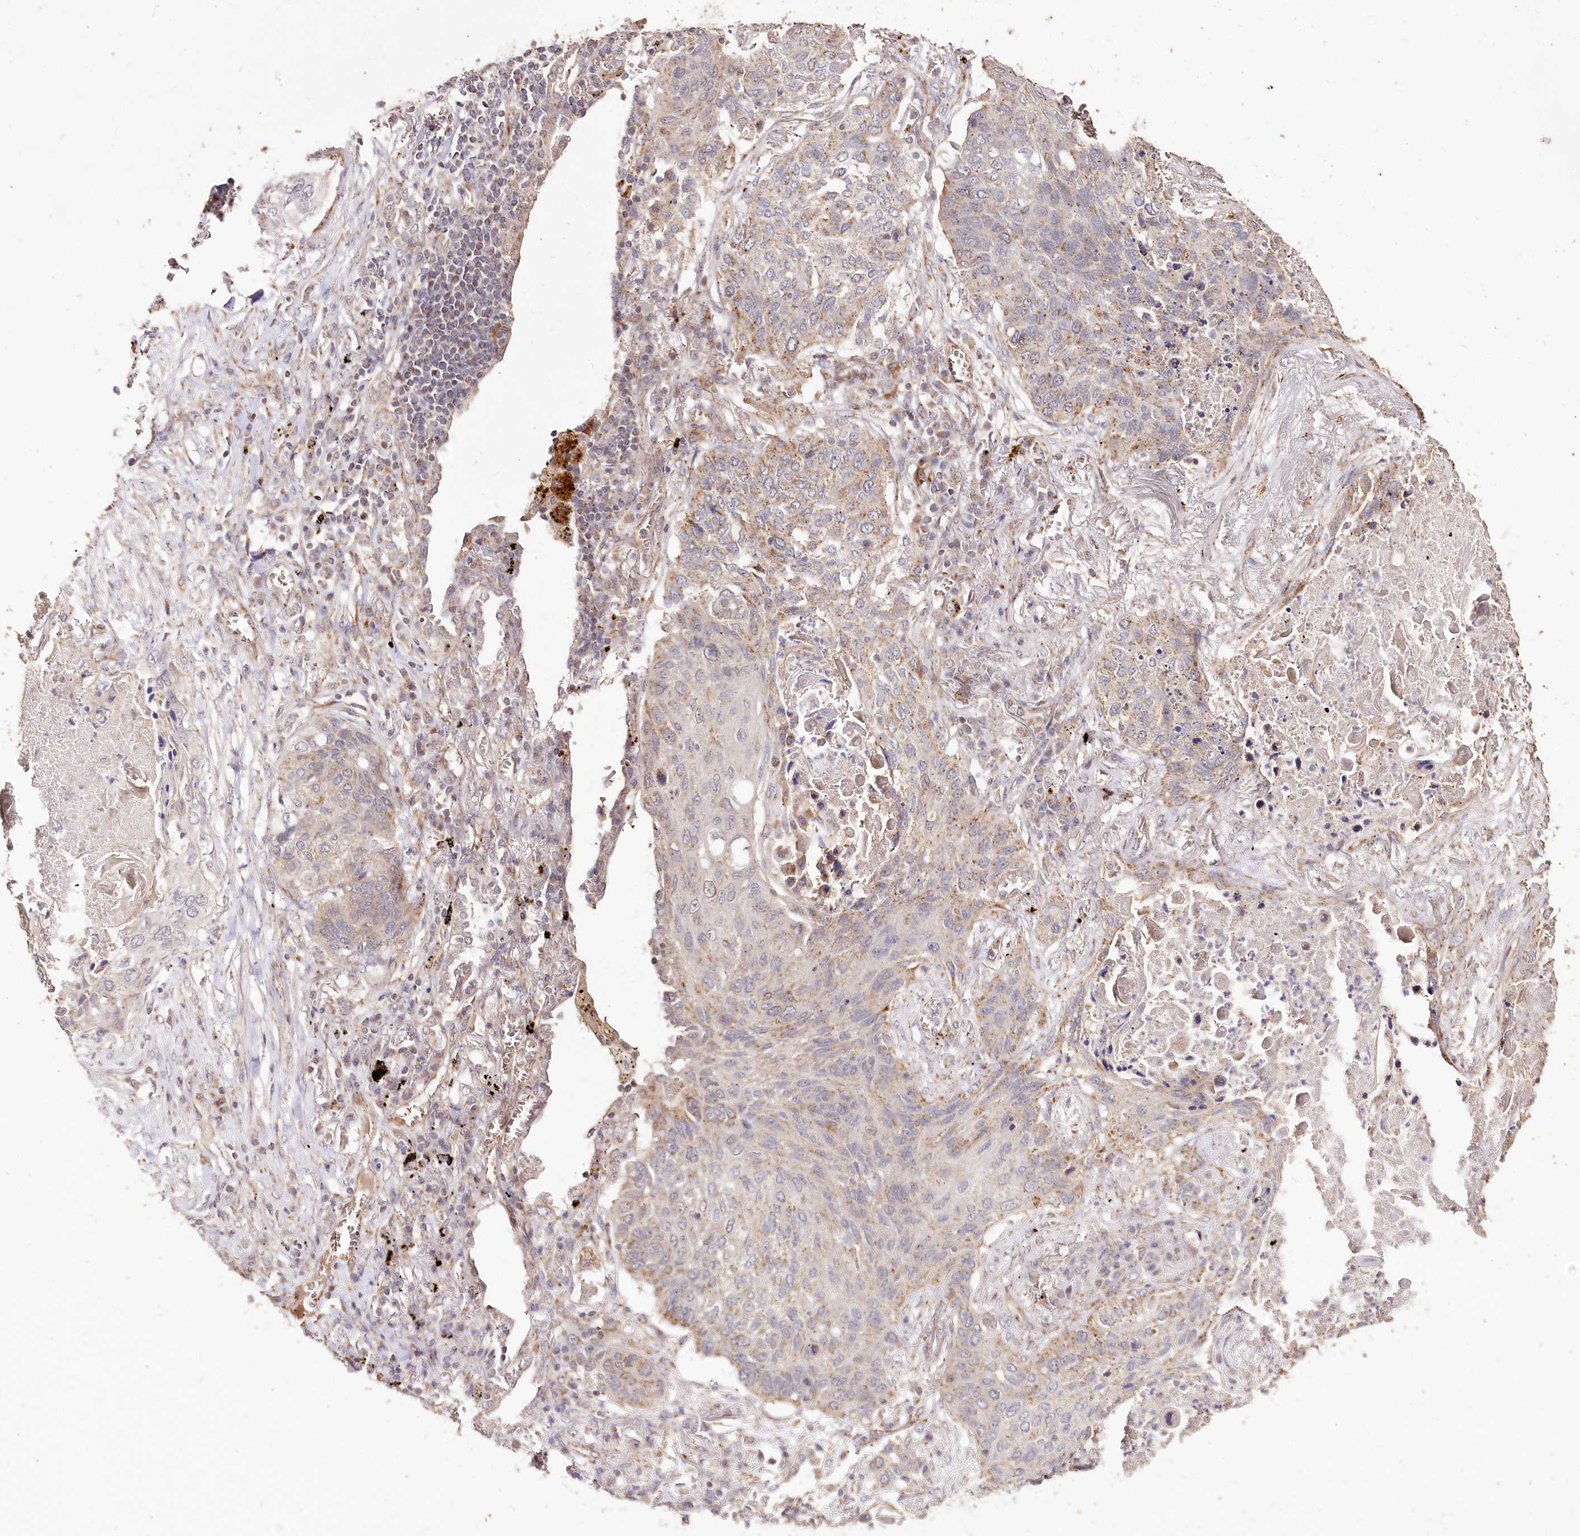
{"staining": {"intensity": "weak", "quantity": "25%-75%", "location": "cytoplasmic/membranous"}, "tissue": "lung cancer", "cell_type": "Tumor cells", "image_type": "cancer", "snomed": [{"axis": "morphology", "description": "Squamous cell carcinoma, NOS"}, {"axis": "topography", "description": "Lung"}], "caption": "Lung squamous cell carcinoma was stained to show a protein in brown. There is low levels of weak cytoplasmic/membranous positivity in approximately 25%-75% of tumor cells.", "gene": "CARD19", "patient": {"sex": "female", "age": 63}}